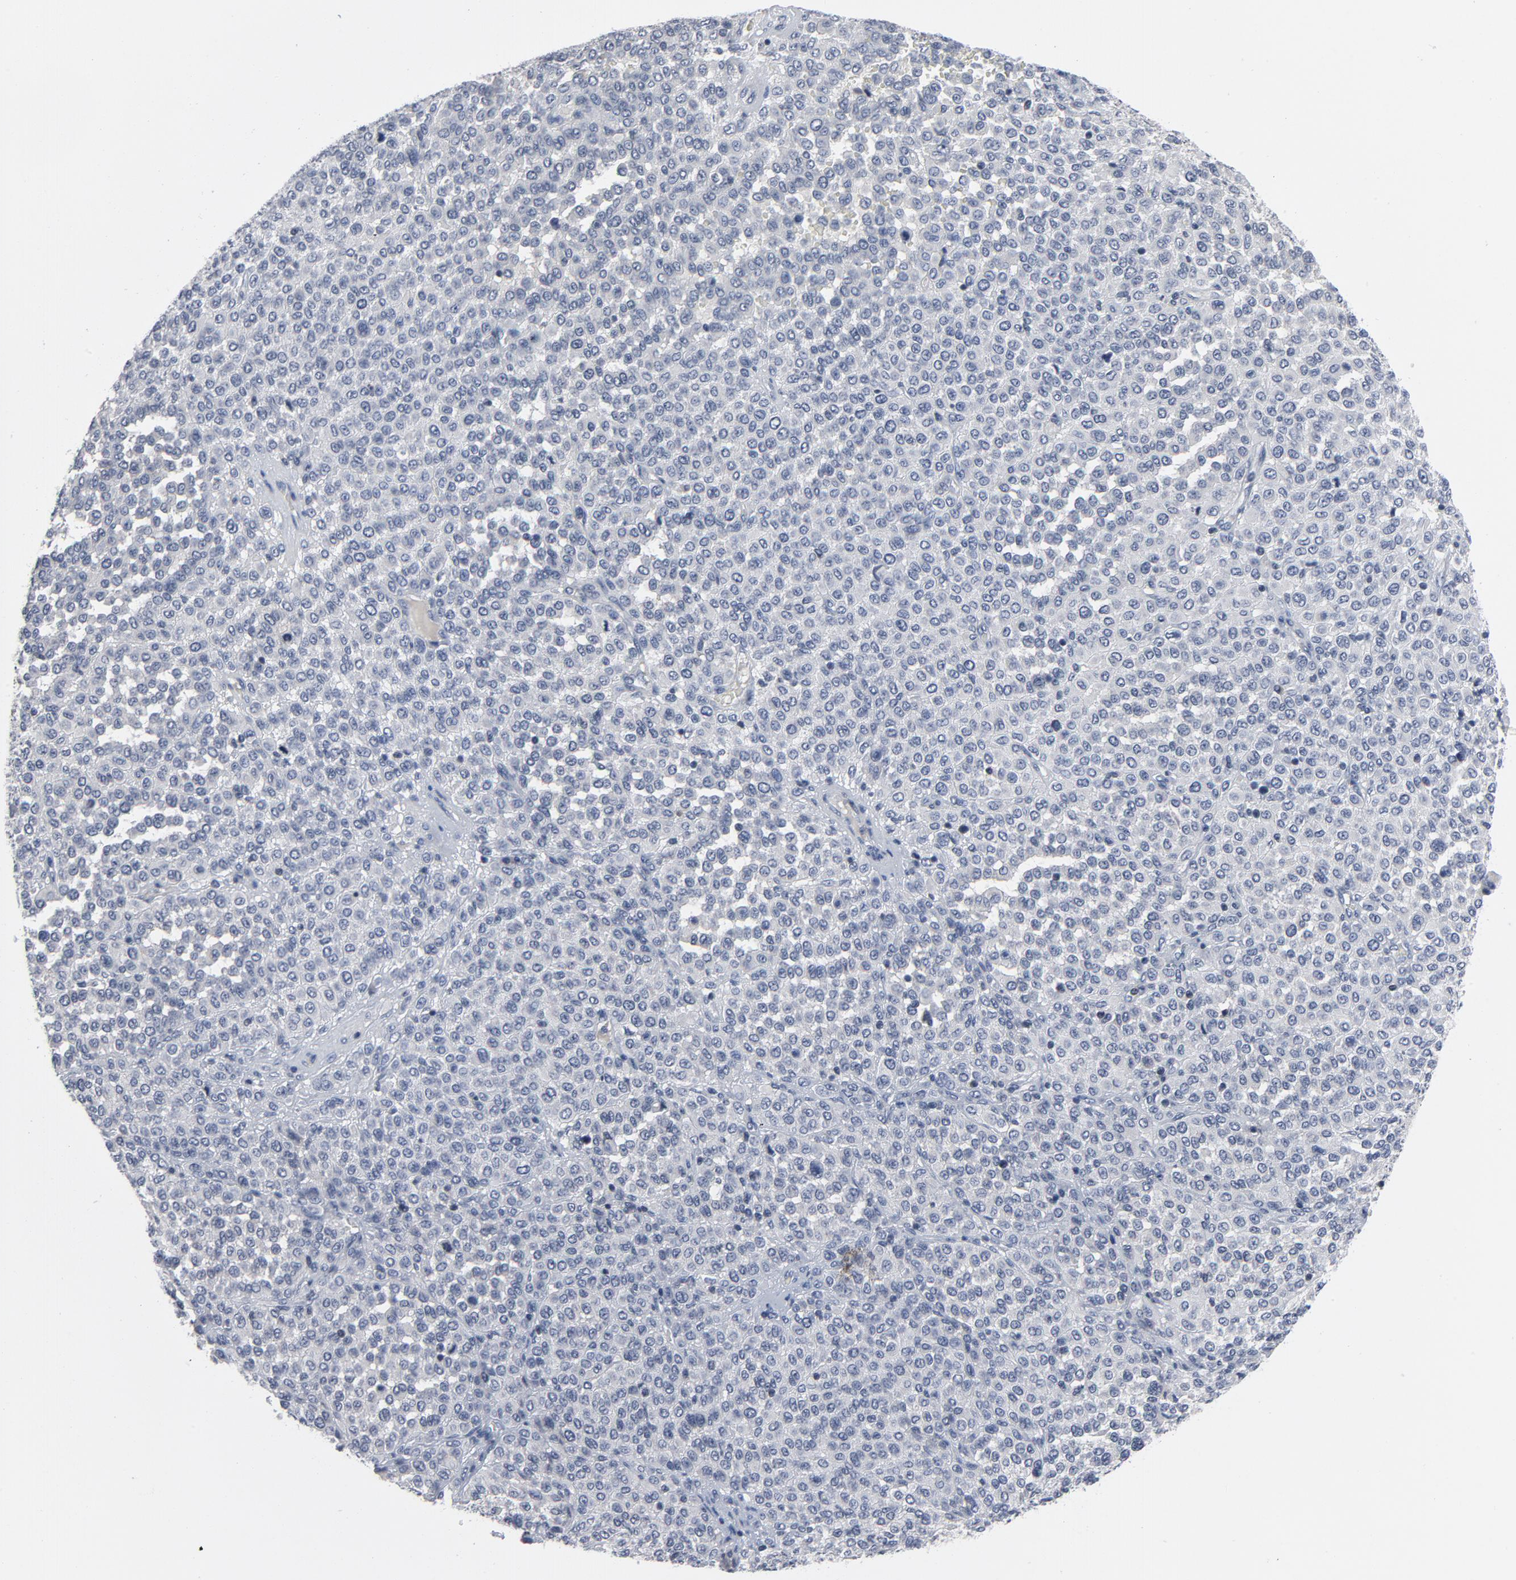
{"staining": {"intensity": "negative", "quantity": "none", "location": "none"}, "tissue": "melanoma", "cell_type": "Tumor cells", "image_type": "cancer", "snomed": [{"axis": "morphology", "description": "Malignant melanoma, Metastatic site"}, {"axis": "topography", "description": "Pancreas"}], "caption": "IHC histopathology image of melanoma stained for a protein (brown), which displays no staining in tumor cells.", "gene": "TCL1A", "patient": {"sex": "female", "age": 30}}